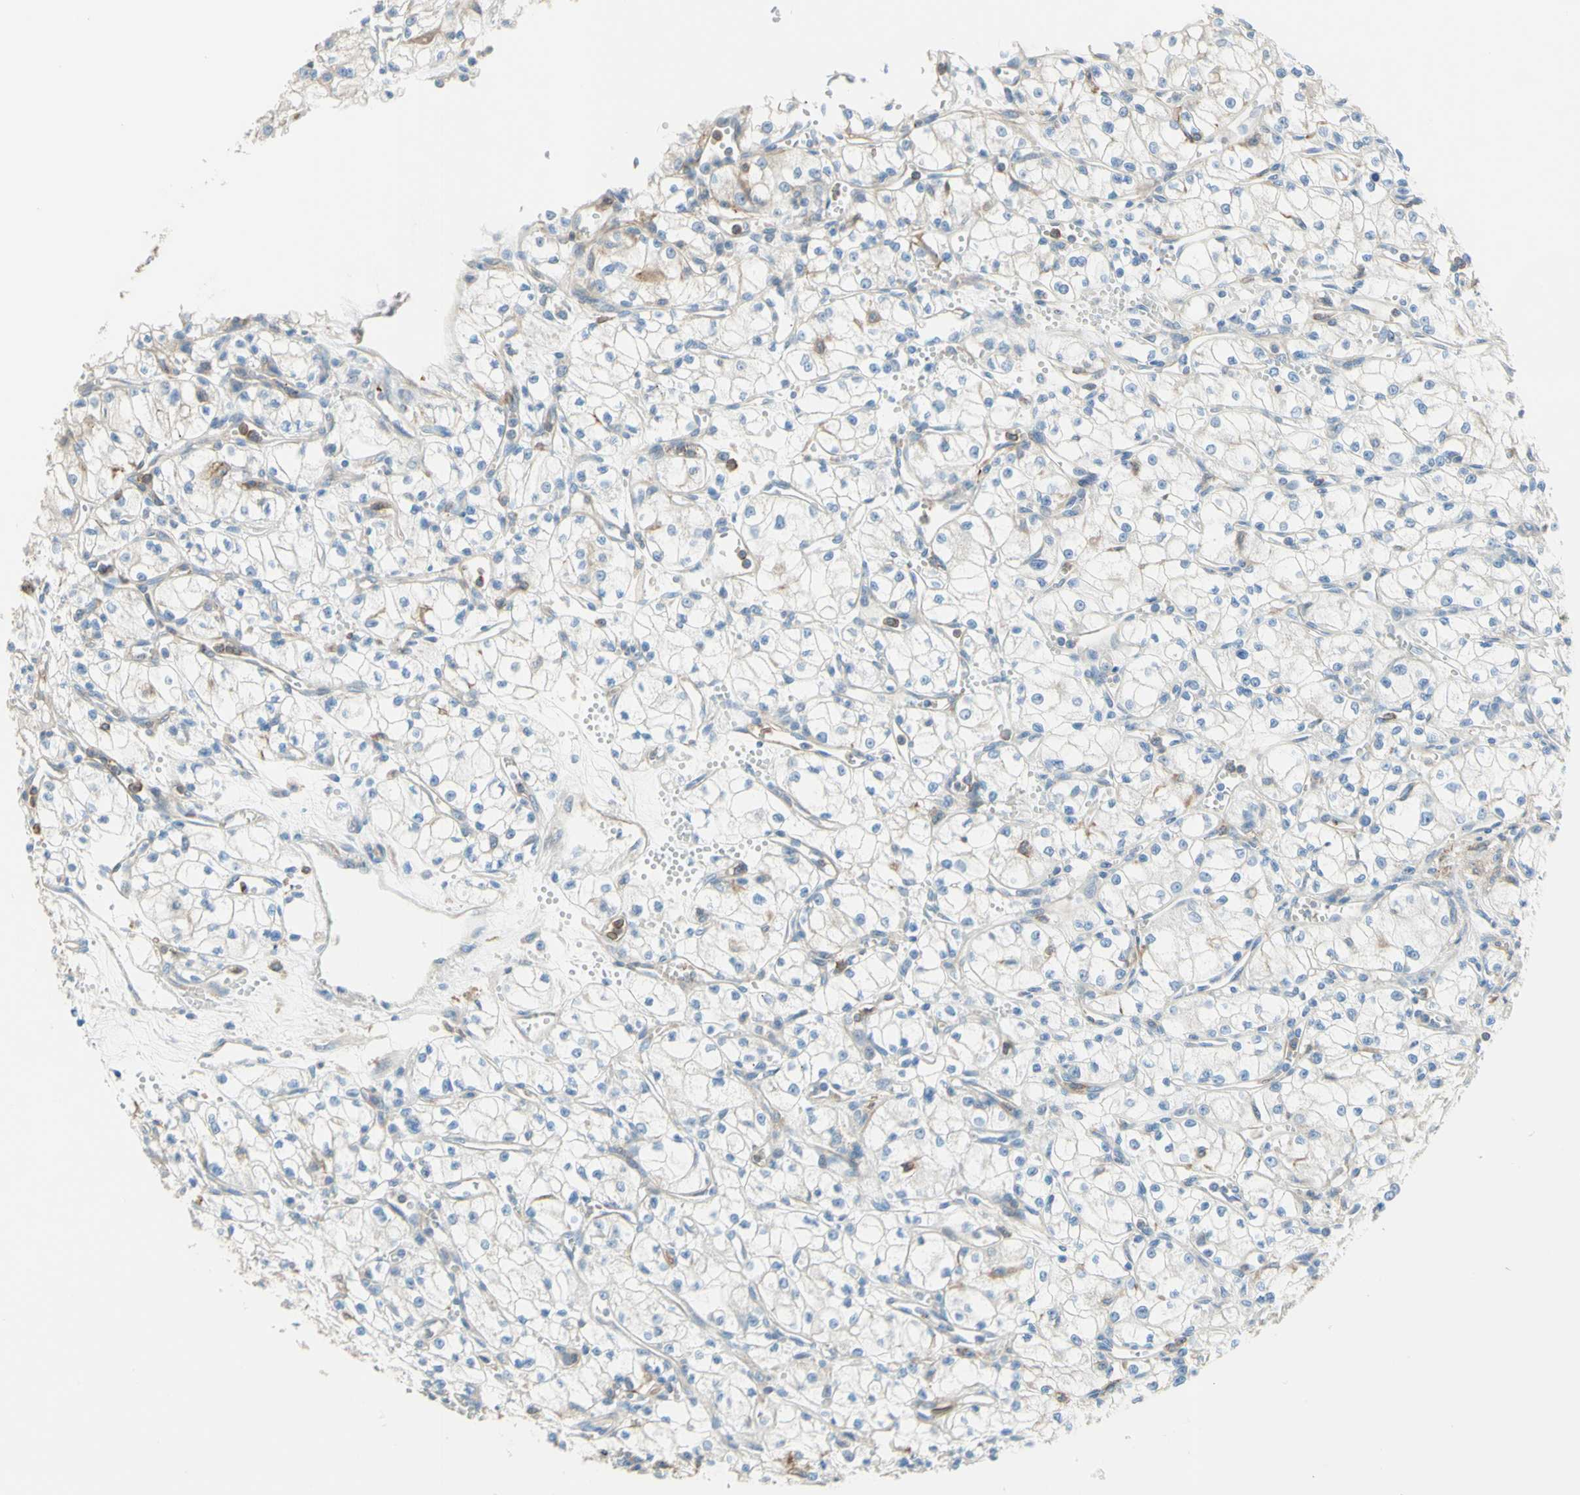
{"staining": {"intensity": "negative", "quantity": "none", "location": "none"}, "tissue": "renal cancer", "cell_type": "Tumor cells", "image_type": "cancer", "snomed": [{"axis": "morphology", "description": "Normal tissue, NOS"}, {"axis": "morphology", "description": "Adenocarcinoma, NOS"}, {"axis": "topography", "description": "Kidney"}], "caption": "A histopathology image of renal adenocarcinoma stained for a protein demonstrates no brown staining in tumor cells. (Brightfield microscopy of DAB IHC at high magnification).", "gene": "SEMA4C", "patient": {"sex": "male", "age": 59}}